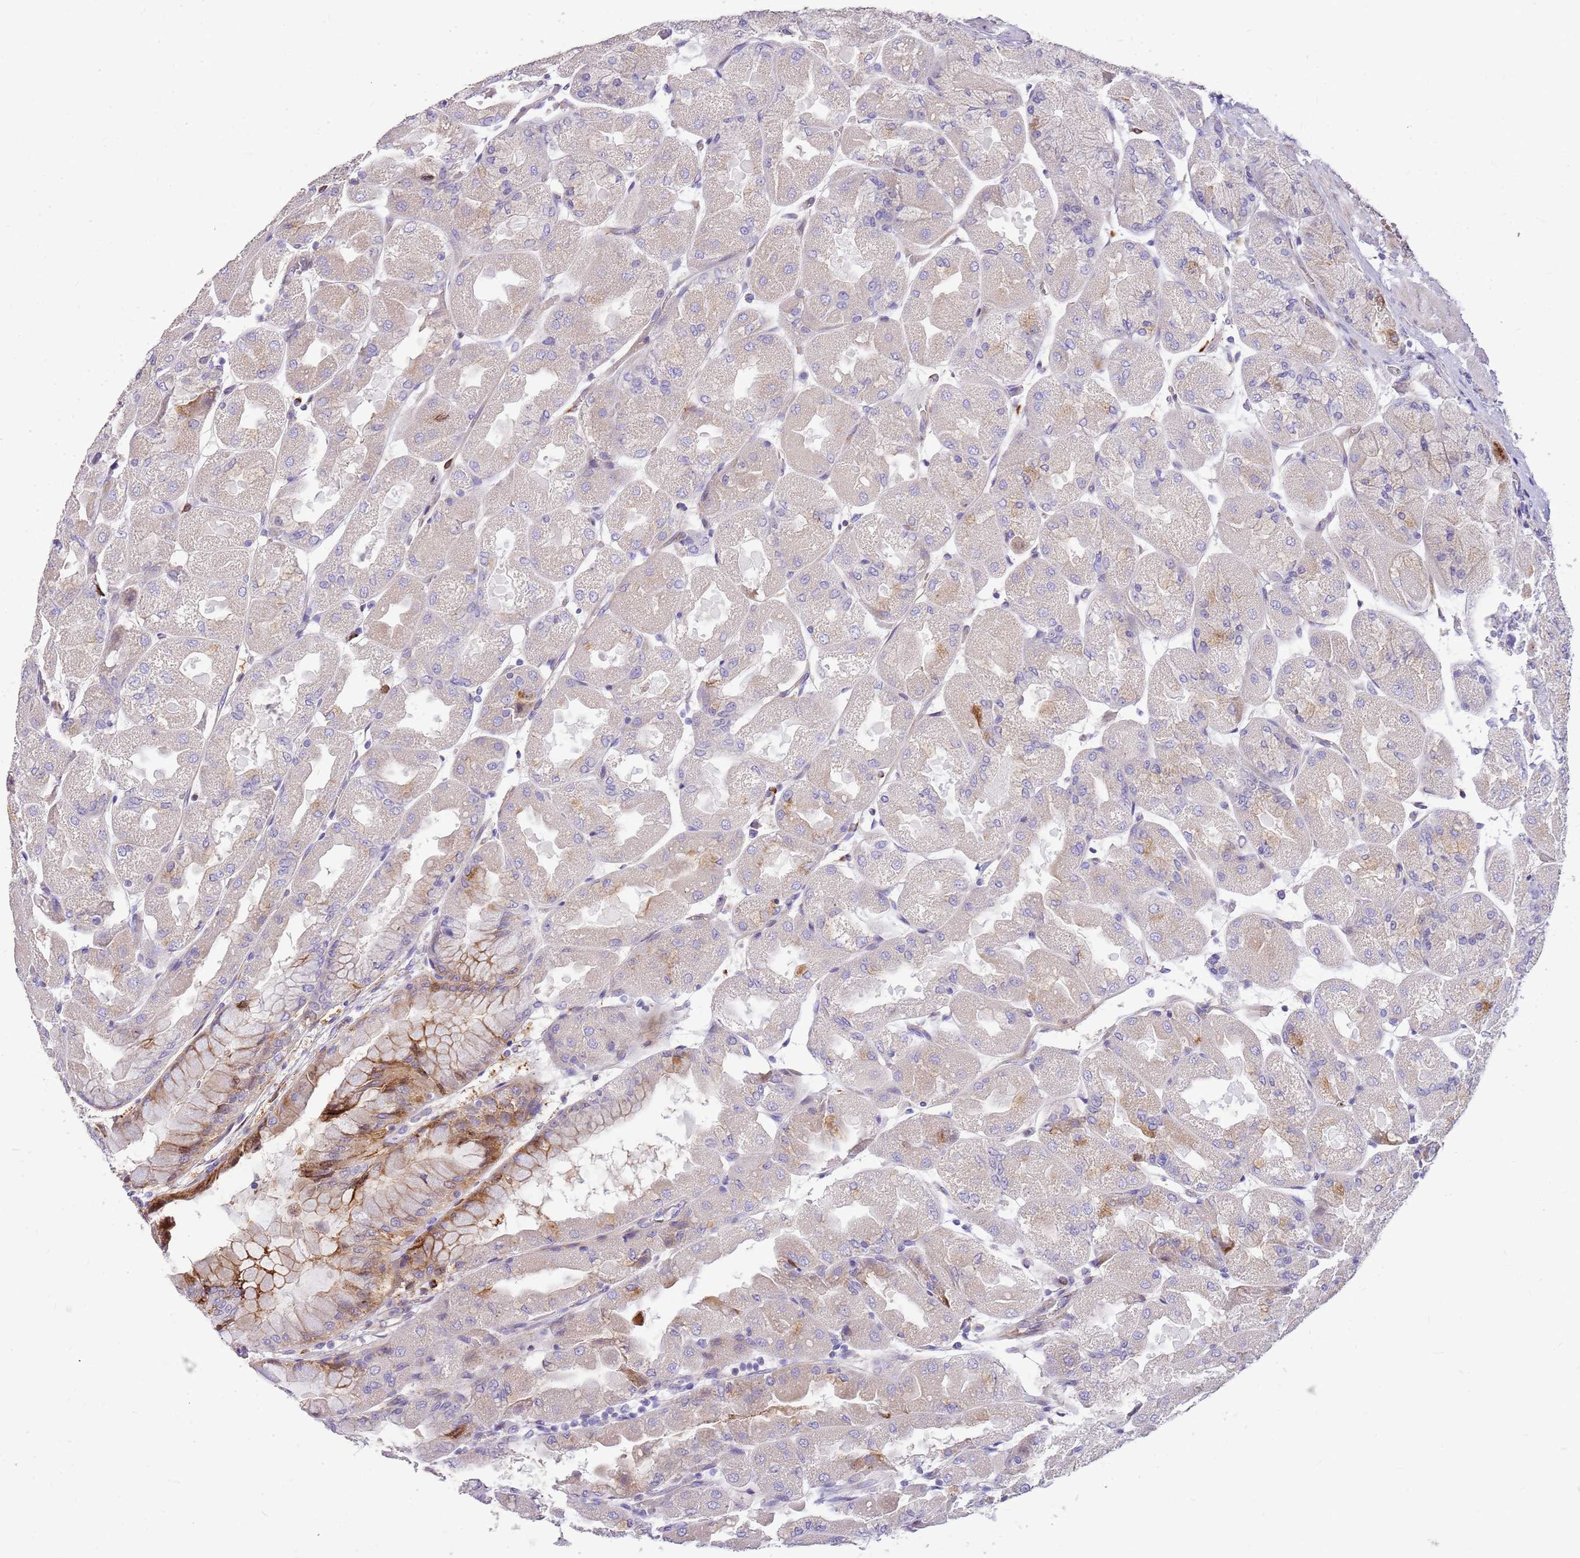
{"staining": {"intensity": "moderate", "quantity": "<25%", "location": "cytoplasmic/membranous"}, "tissue": "stomach", "cell_type": "Glandular cells", "image_type": "normal", "snomed": [{"axis": "morphology", "description": "Normal tissue, NOS"}, {"axis": "topography", "description": "Stomach"}], "caption": "Stomach stained with IHC demonstrates moderate cytoplasmic/membranous expression in about <25% of glandular cells. The protein is shown in brown color, while the nuclei are stained blue.", "gene": "ZDHHC1", "patient": {"sex": "female", "age": 61}}